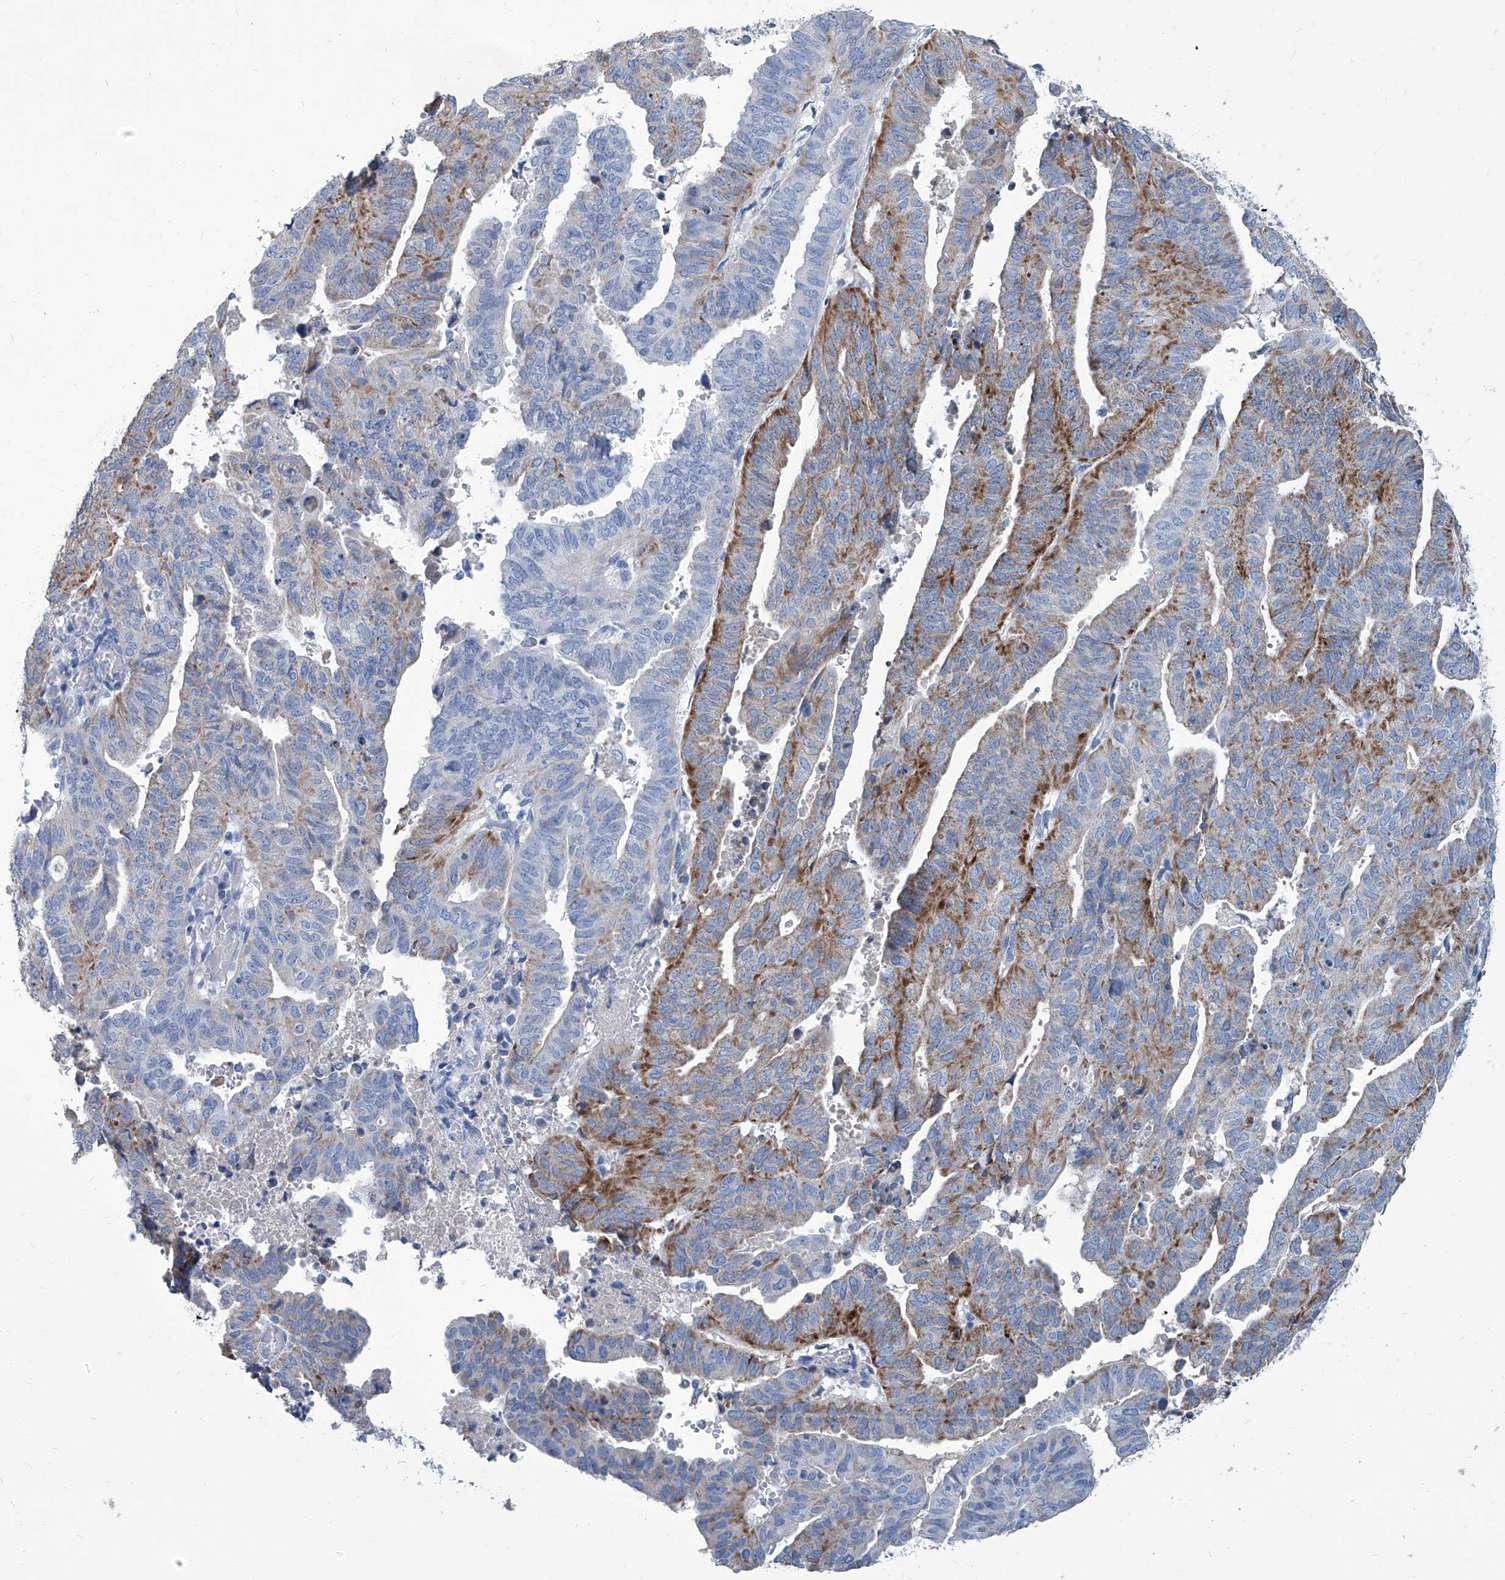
{"staining": {"intensity": "moderate", "quantity": "25%-75%", "location": "cytoplasmic/membranous"}, "tissue": "endometrial cancer", "cell_type": "Tumor cells", "image_type": "cancer", "snomed": [{"axis": "morphology", "description": "Adenocarcinoma, NOS"}, {"axis": "topography", "description": "Uterus"}], "caption": "A brown stain shows moderate cytoplasmic/membranous positivity of a protein in endometrial cancer (adenocarcinoma) tumor cells. (DAB IHC with brightfield microscopy, high magnification).", "gene": "MTARC1", "patient": {"sex": "female", "age": 77}}